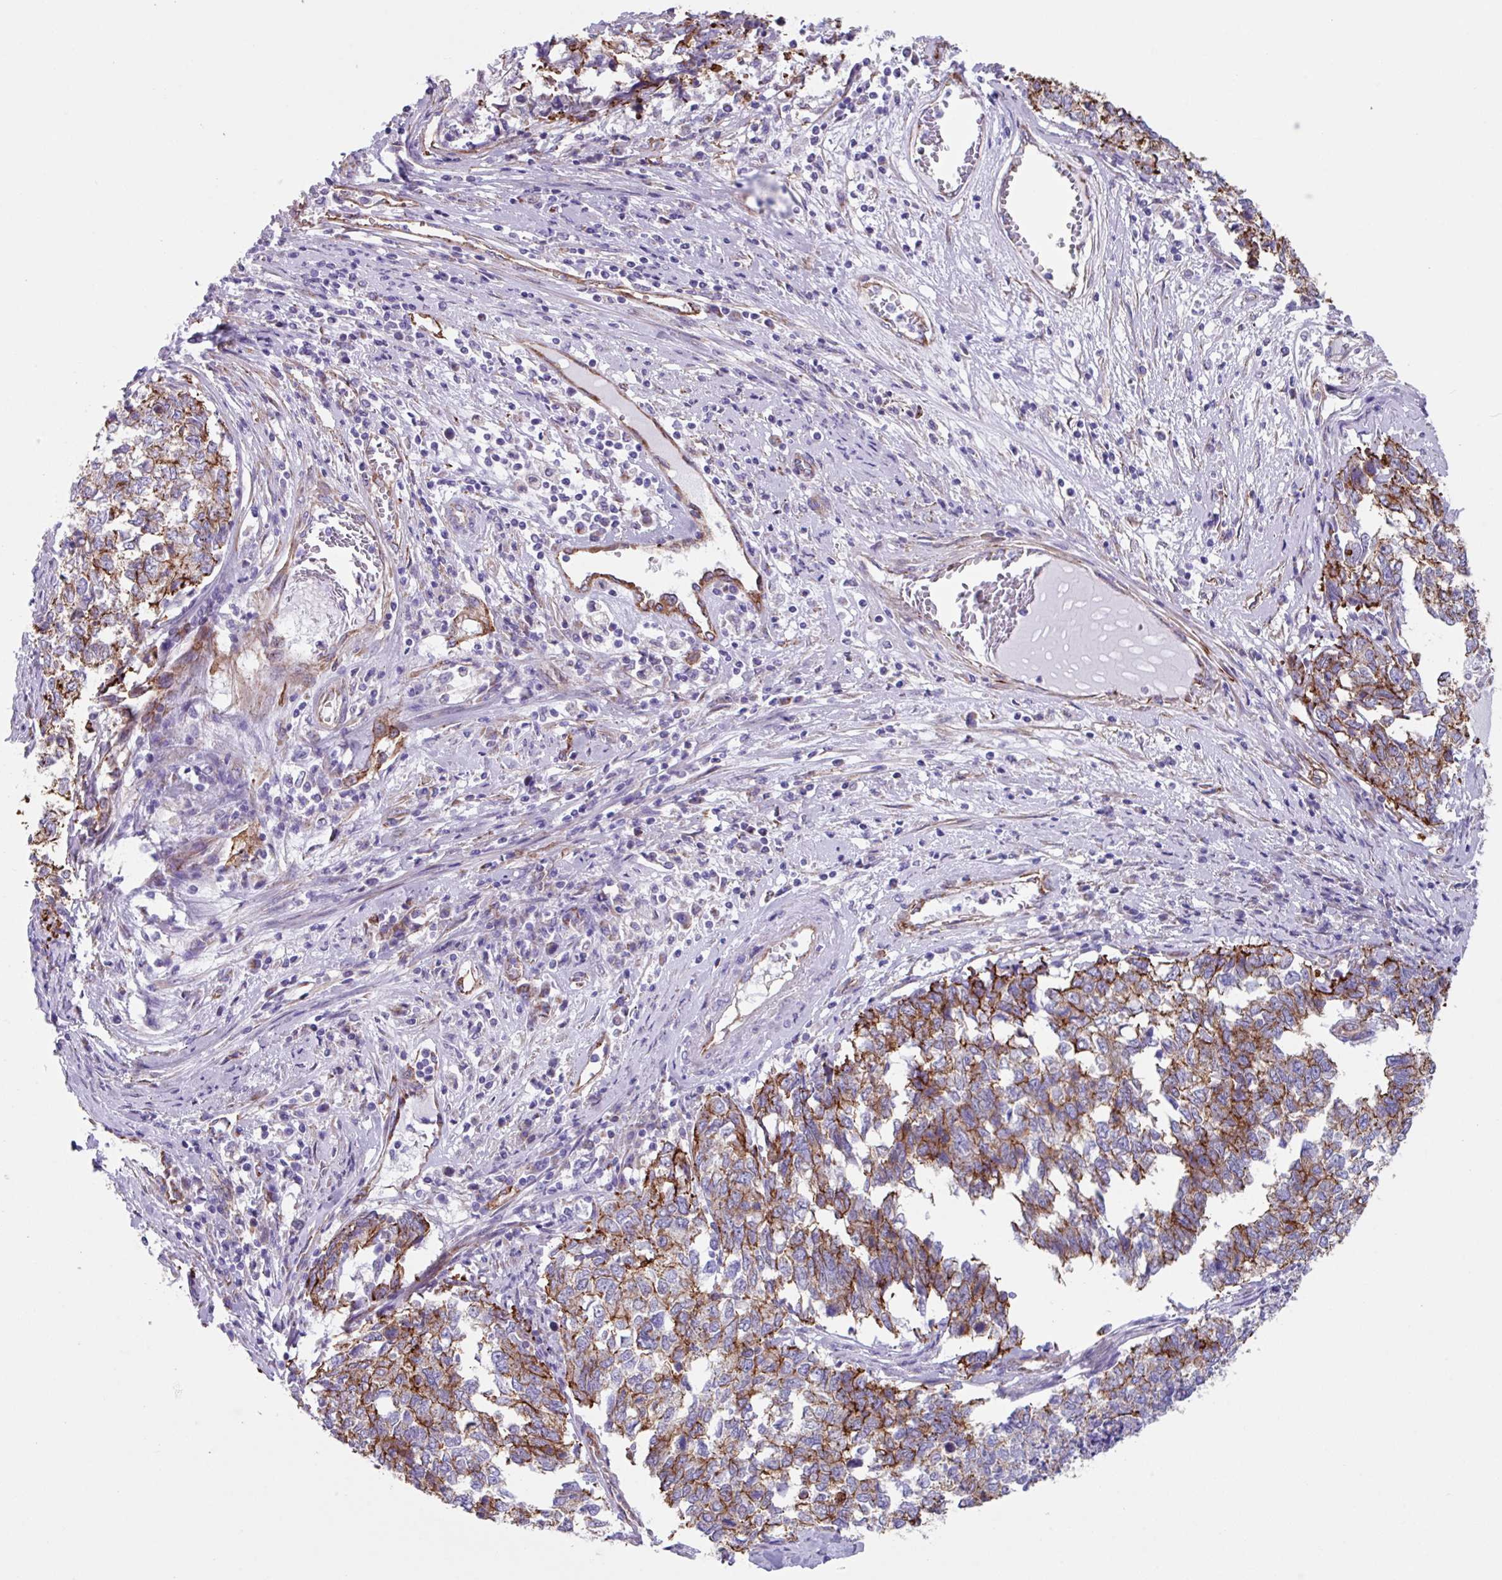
{"staining": {"intensity": "strong", "quantity": "25%-75%", "location": "cytoplasmic/membranous"}, "tissue": "cervical cancer", "cell_type": "Tumor cells", "image_type": "cancer", "snomed": [{"axis": "morphology", "description": "Squamous cell carcinoma, NOS"}, {"axis": "topography", "description": "Cervix"}], "caption": "Immunohistochemistry (DAB) staining of human cervical squamous cell carcinoma demonstrates strong cytoplasmic/membranous protein expression in about 25%-75% of tumor cells. Using DAB (brown) and hematoxylin (blue) stains, captured at high magnification using brightfield microscopy.", "gene": "OTULIN", "patient": {"sex": "female", "age": 63}}